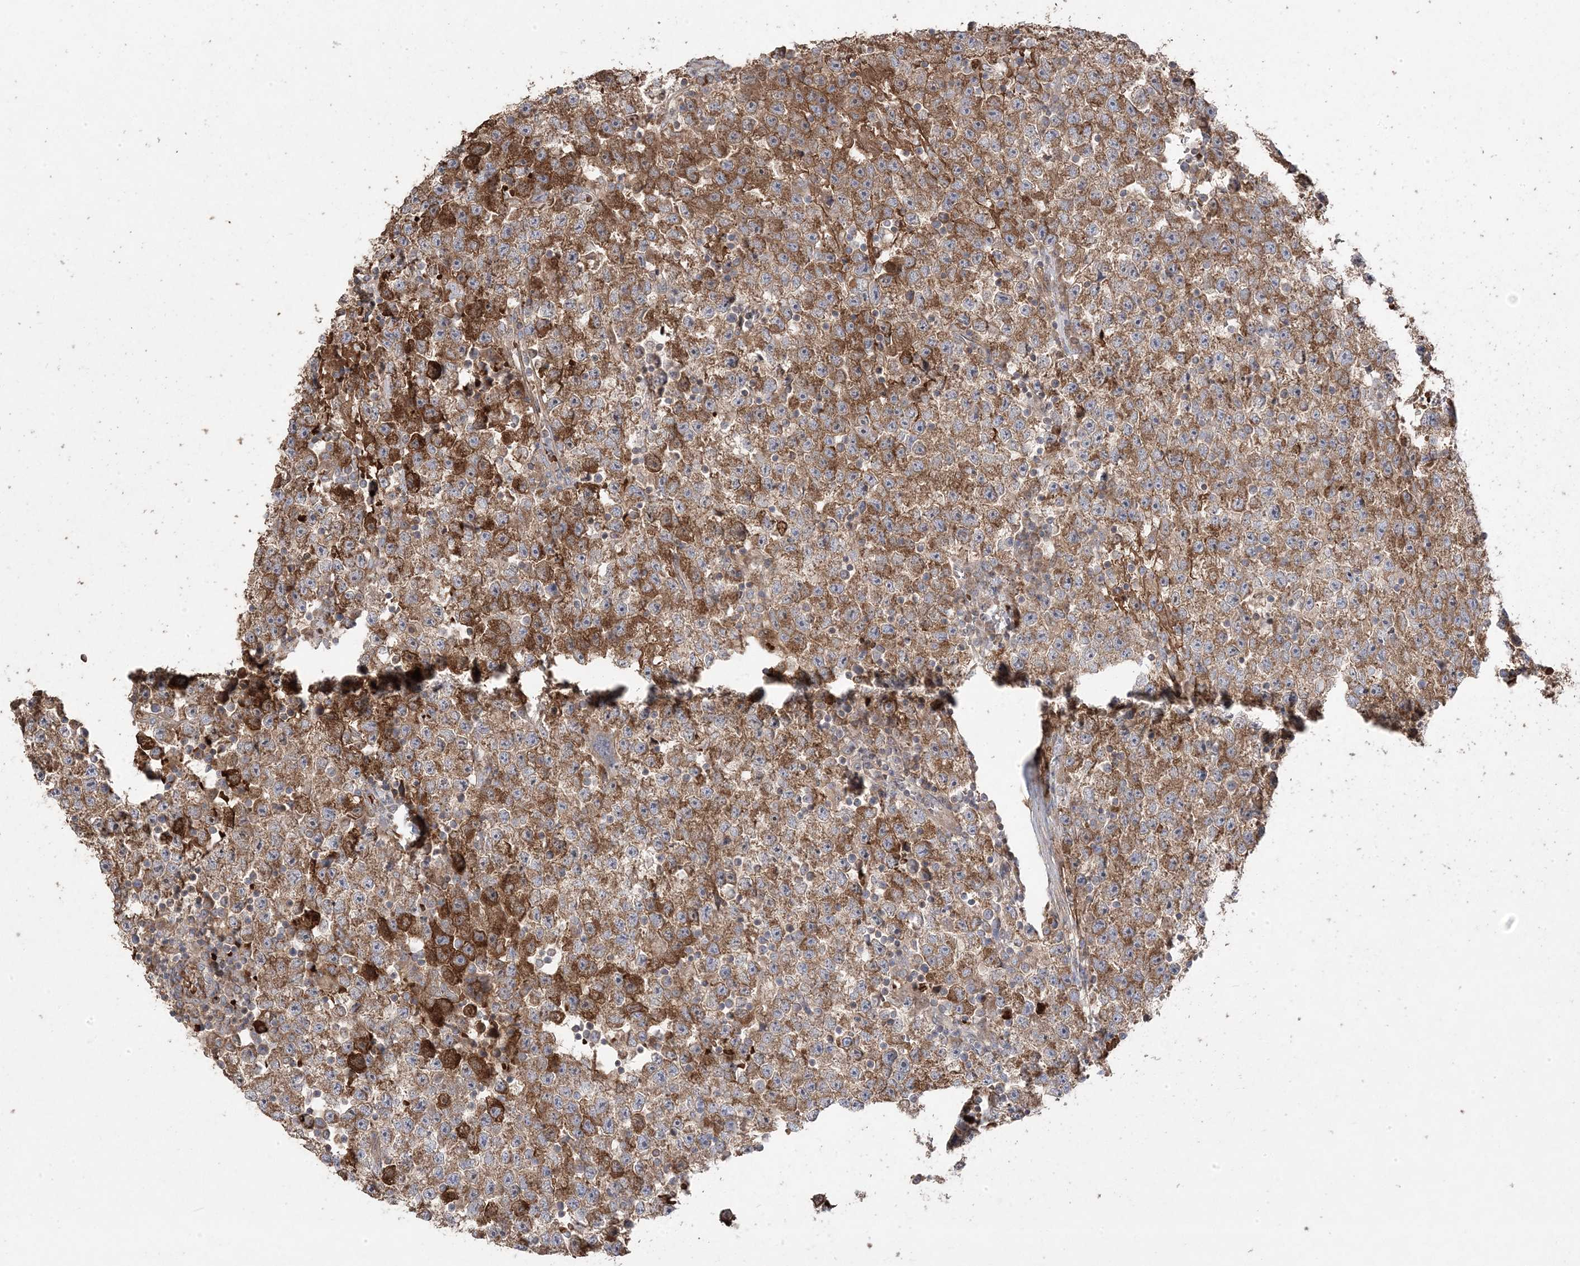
{"staining": {"intensity": "moderate", "quantity": ">75%", "location": "cytoplasmic/membranous"}, "tissue": "testis cancer", "cell_type": "Tumor cells", "image_type": "cancer", "snomed": [{"axis": "morphology", "description": "Seminoma, NOS"}, {"axis": "topography", "description": "Testis"}], "caption": "IHC histopathology image of seminoma (testis) stained for a protein (brown), which reveals medium levels of moderate cytoplasmic/membranous positivity in about >75% of tumor cells.", "gene": "PPOX", "patient": {"sex": "male", "age": 22}}